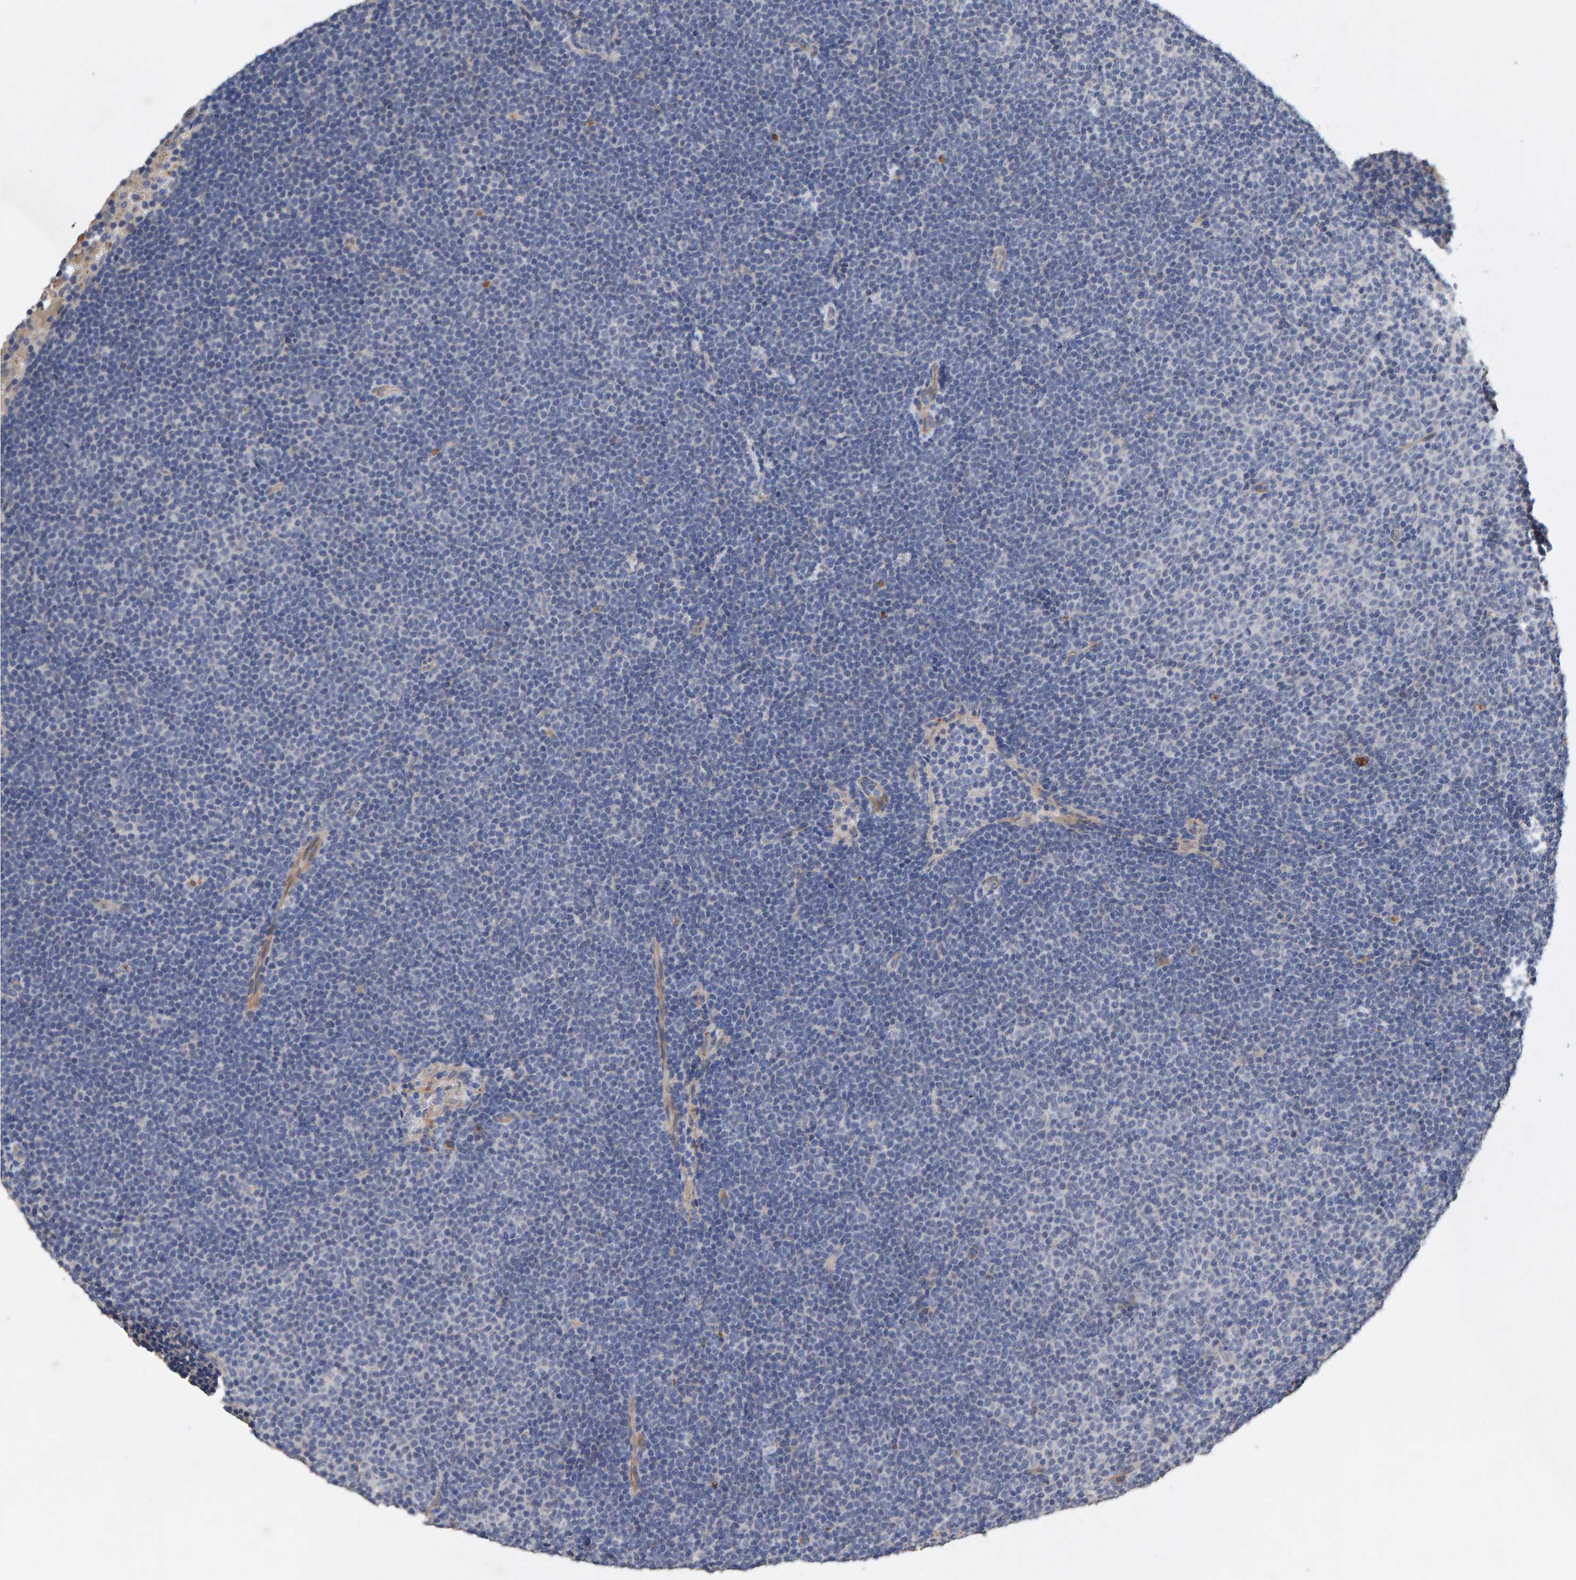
{"staining": {"intensity": "negative", "quantity": "none", "location": "none"}, "tissue": "lymphoma", "cell_type": "Tumor cells", "image_type": "cancer", "snomed": [{"axis": "morphology", "description": "Malignant lymphoma, non-Hodgkin's type, Low grade"}, {"axis": "topography", "description": "Lymph node"}], "caption": "Immunohistochemistry of lymphoma shows no staining in tumor cells.", "gene": "EFR3A", "patient": {"sex": "female", "age": 53}}